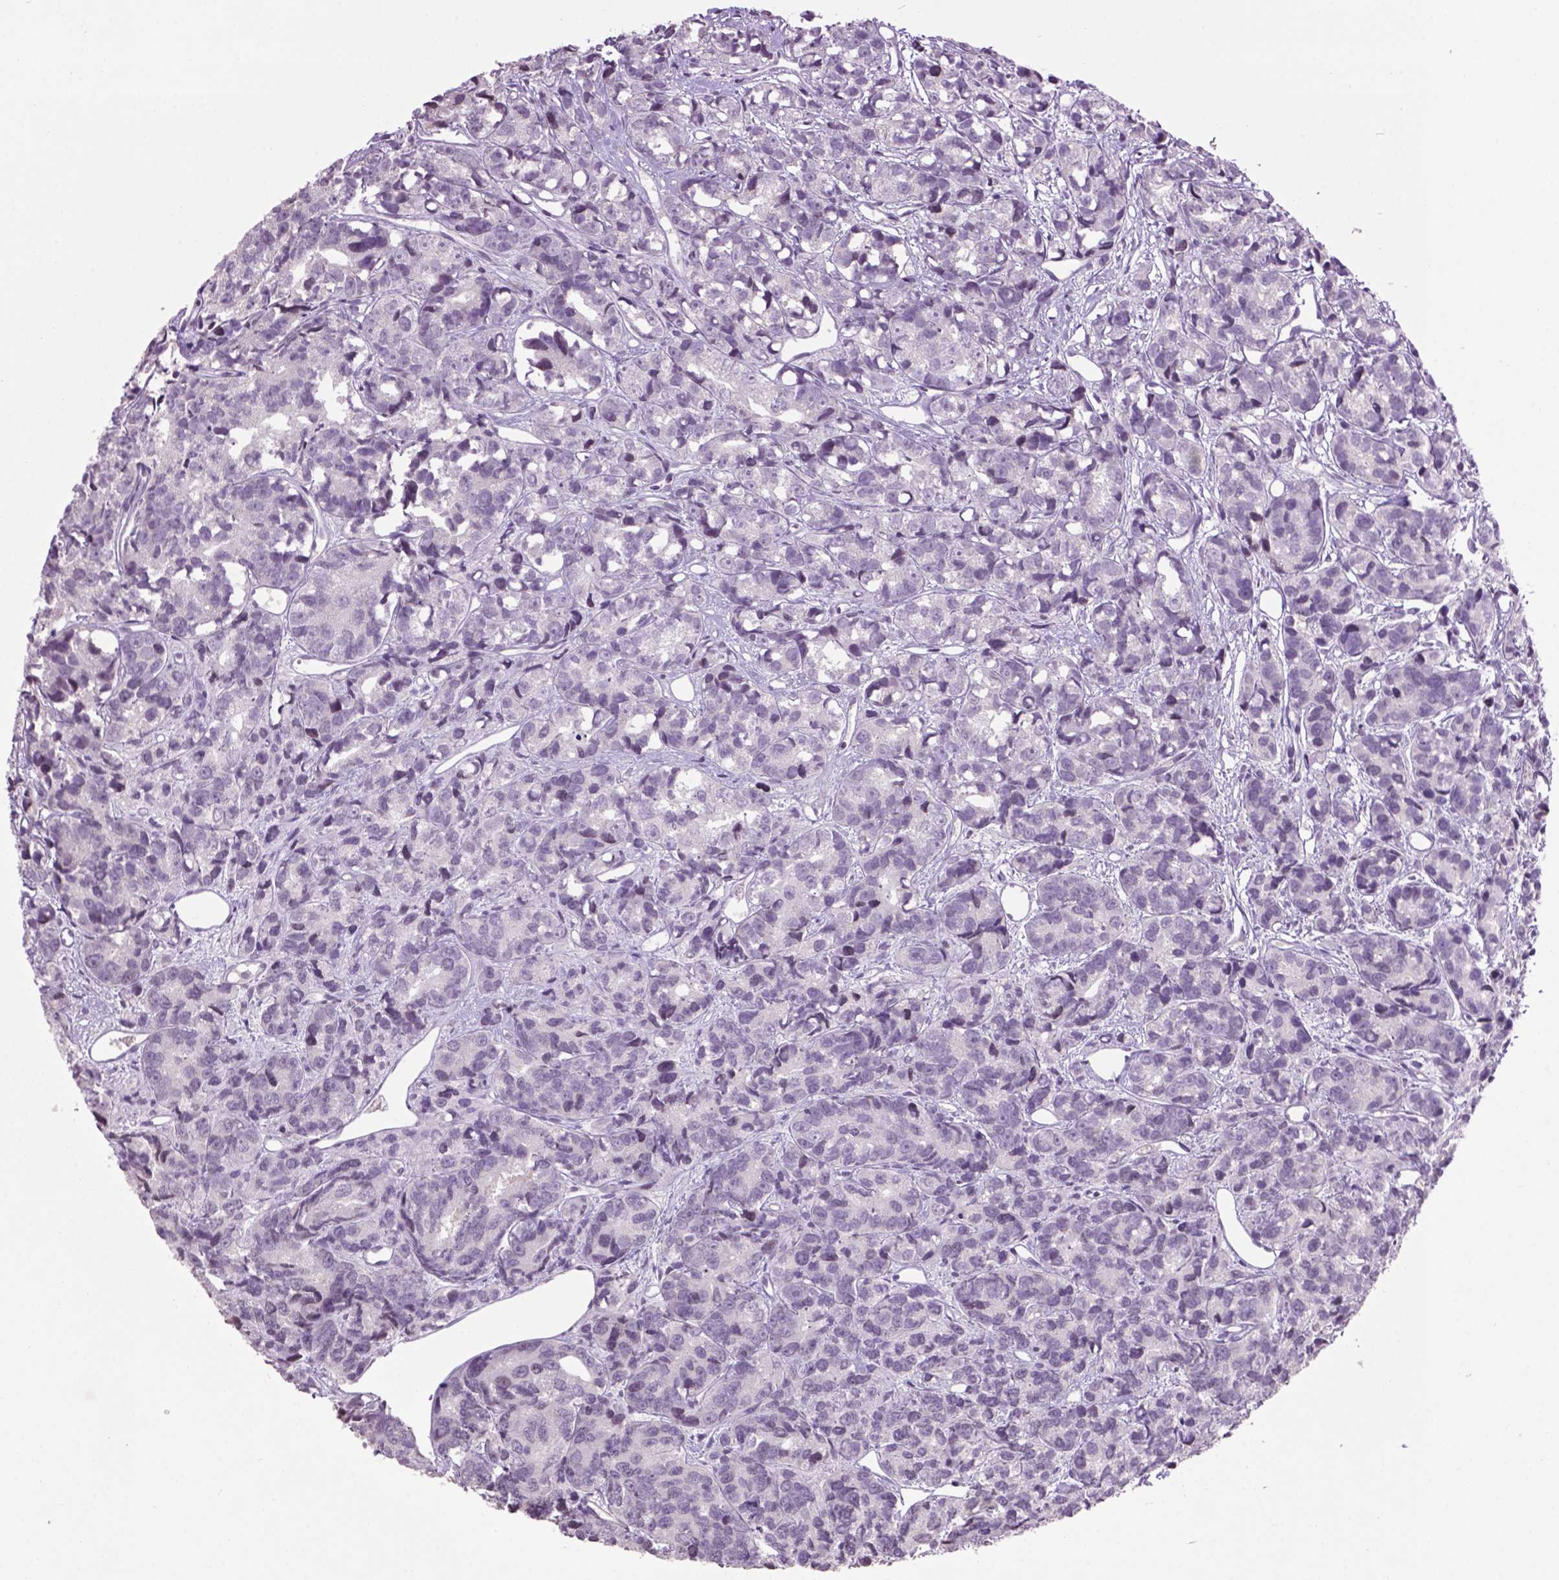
{"staining": {"intensity": "negative", "quantity": "none", "location": "none"}, "tissue": "prostate cancer", "cell_type": "Tumor cells", "image_type": "cancer", "snomed": [{"axis": "morphology", "description": "Adenocarcinoma, High grade"}, {"axis": "topography", "description": "Prostate"}], "caption": "Tumor cells show no significant protein staining in prostate cancer (adenocarcinoma (high-grade)).", "gene": "TH", "patient": {"sex": "male", "age": 77}}